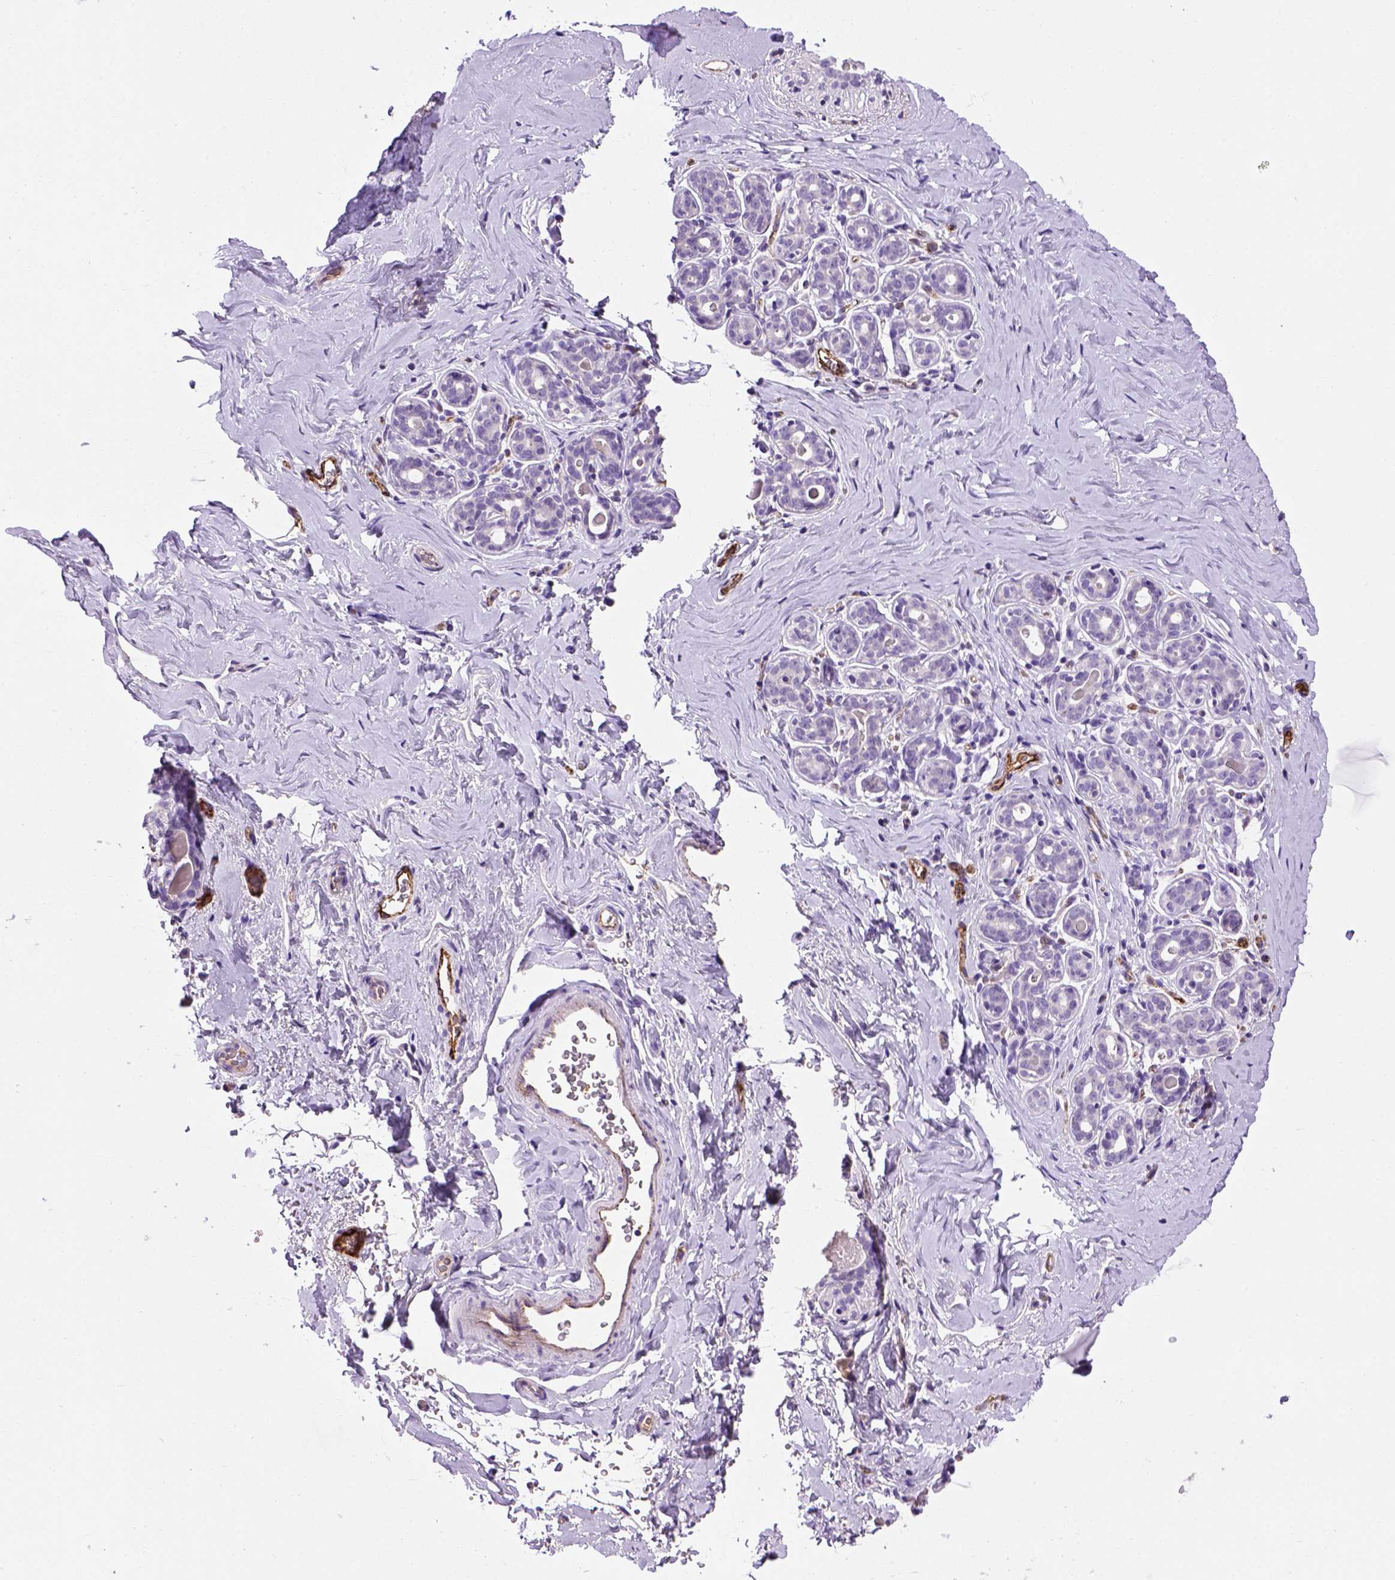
{"staining": {"intensity": "negative", "quantity": "none", "location": "none"}, "tissue": "breast", "cell_type": "Adipocytes", "image_type": "normal", "snomed": [{"axis": "morphology", "description": "Normal tissue, NOS"}, {"axis": "topography", "description": "Skin"}, {"axis": "topography", "description": "Breast"}], "caption": "Human breast stained for a protein using IHC demonstrates no positivity in adipocytes.", "gene": "VWF", "patient": {"sex": "female", "age": 43}}